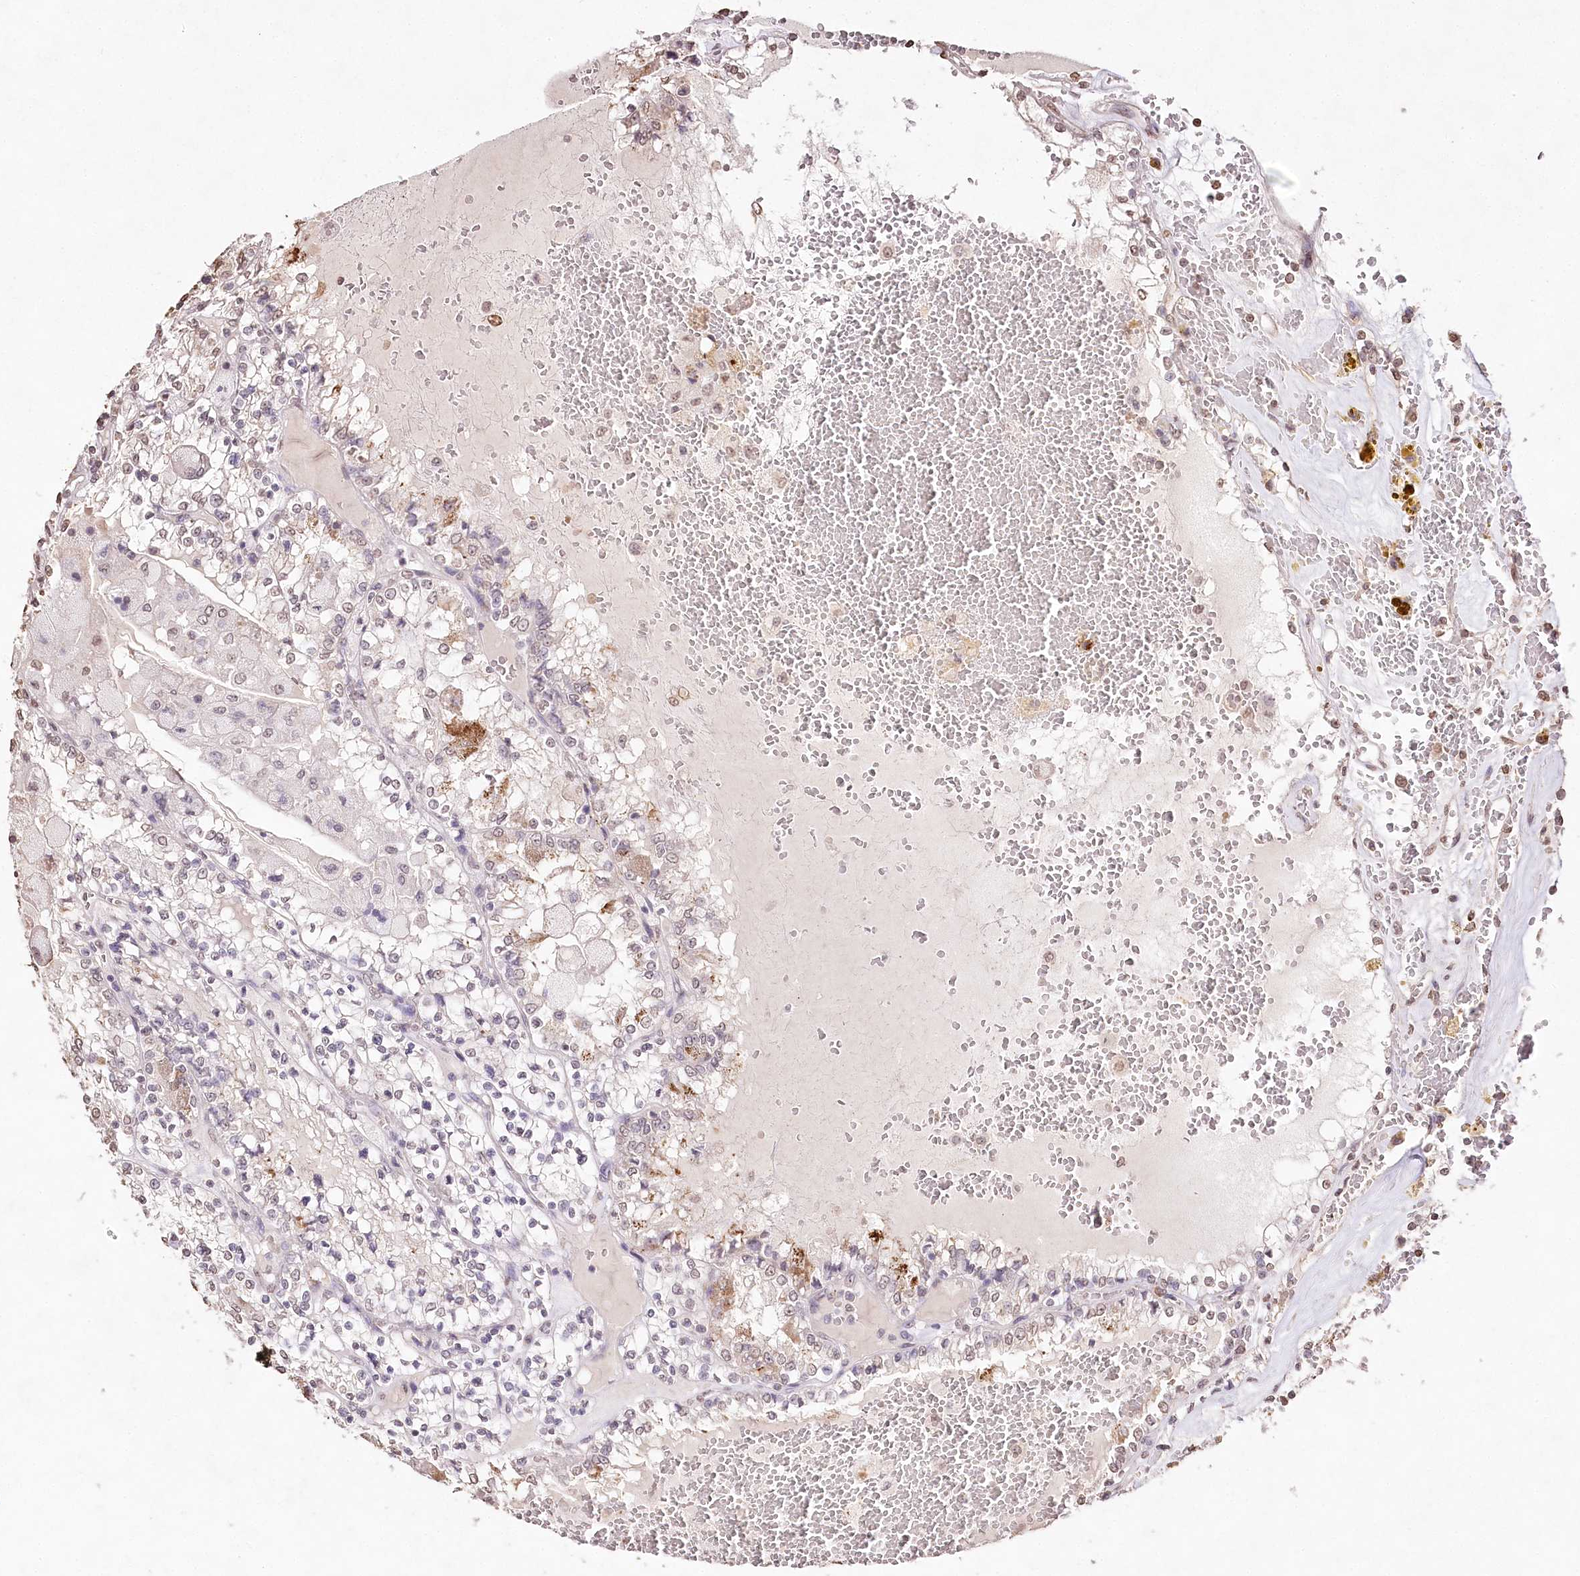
{"staining": {"intensity": "moderate", "quantity": "<25%", "location": "cytoplasmic/membranous"}, "tissue": "renal cancer", "cell_type": "Tumor cells", "image_type": "cancer", "snomed": [{"axis": "morphology", "description": "Adenocarcinoma, NOS"}, {"axis": "topography", "description": "Kidney"}], "caption": "Adenocarcinoma (renal) stained with DAB IHC demonstrates low levels of moderate cytoplasmic/membranous positivity in about <25% of tumor cells.", "gene": "DMXL1", "patient": {"sex": "female", "age": 56}}